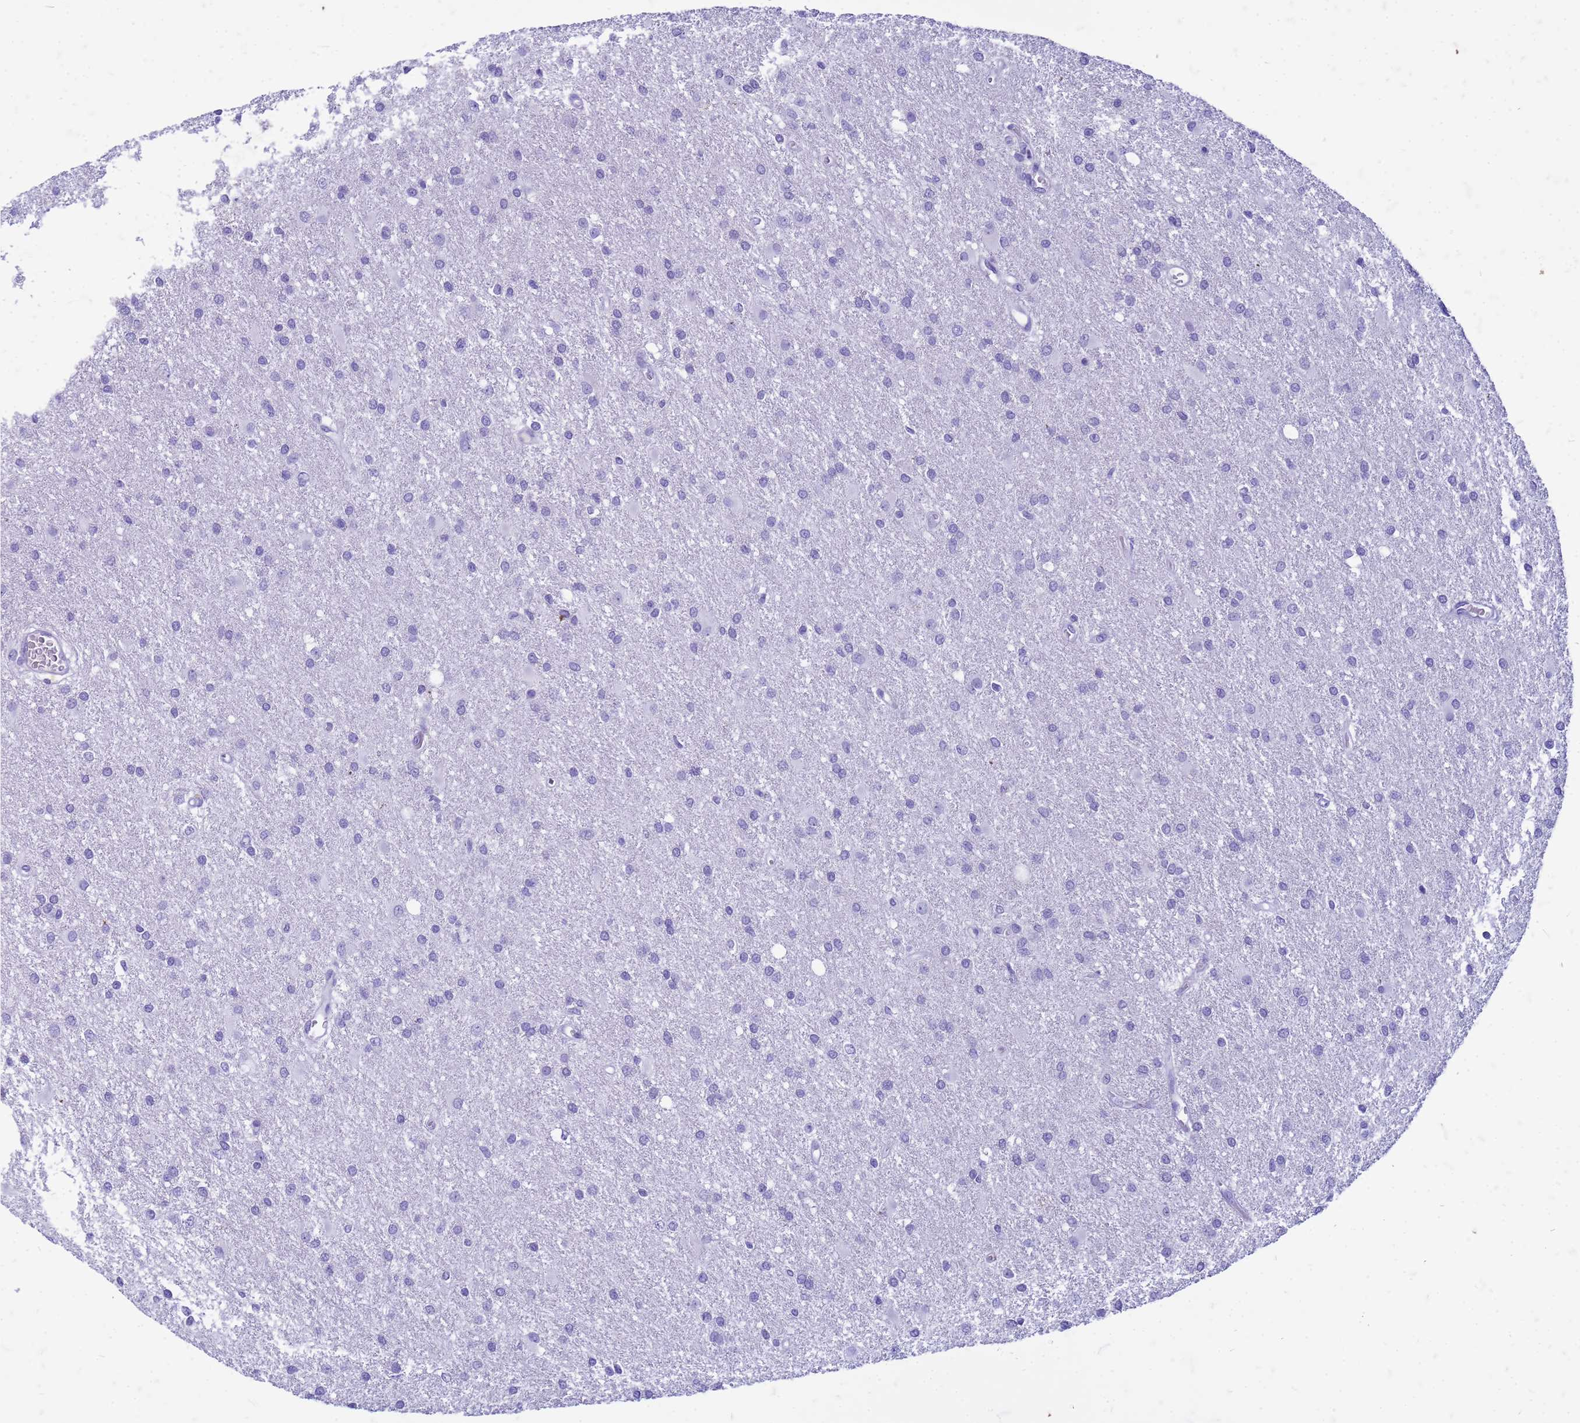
{"staining": {"intensity": "negative", "quantity": "none", "location": "none"}, "tissue": "glioma", "cell_type": "Tumor cells", "image_type": "cancer", "snomed": [{"axis": "morphology", "description": "Glioma, malignant, High grade"}, {"axis": "topography", "description": "Brain"}], "caption": "This is a histopathology image of immunohistochemistry (IHC) staining of glioma, which shows no staining in tumor cells.", "gene": "CFAP100", "patient": {"sex": "female", "age": 50}}